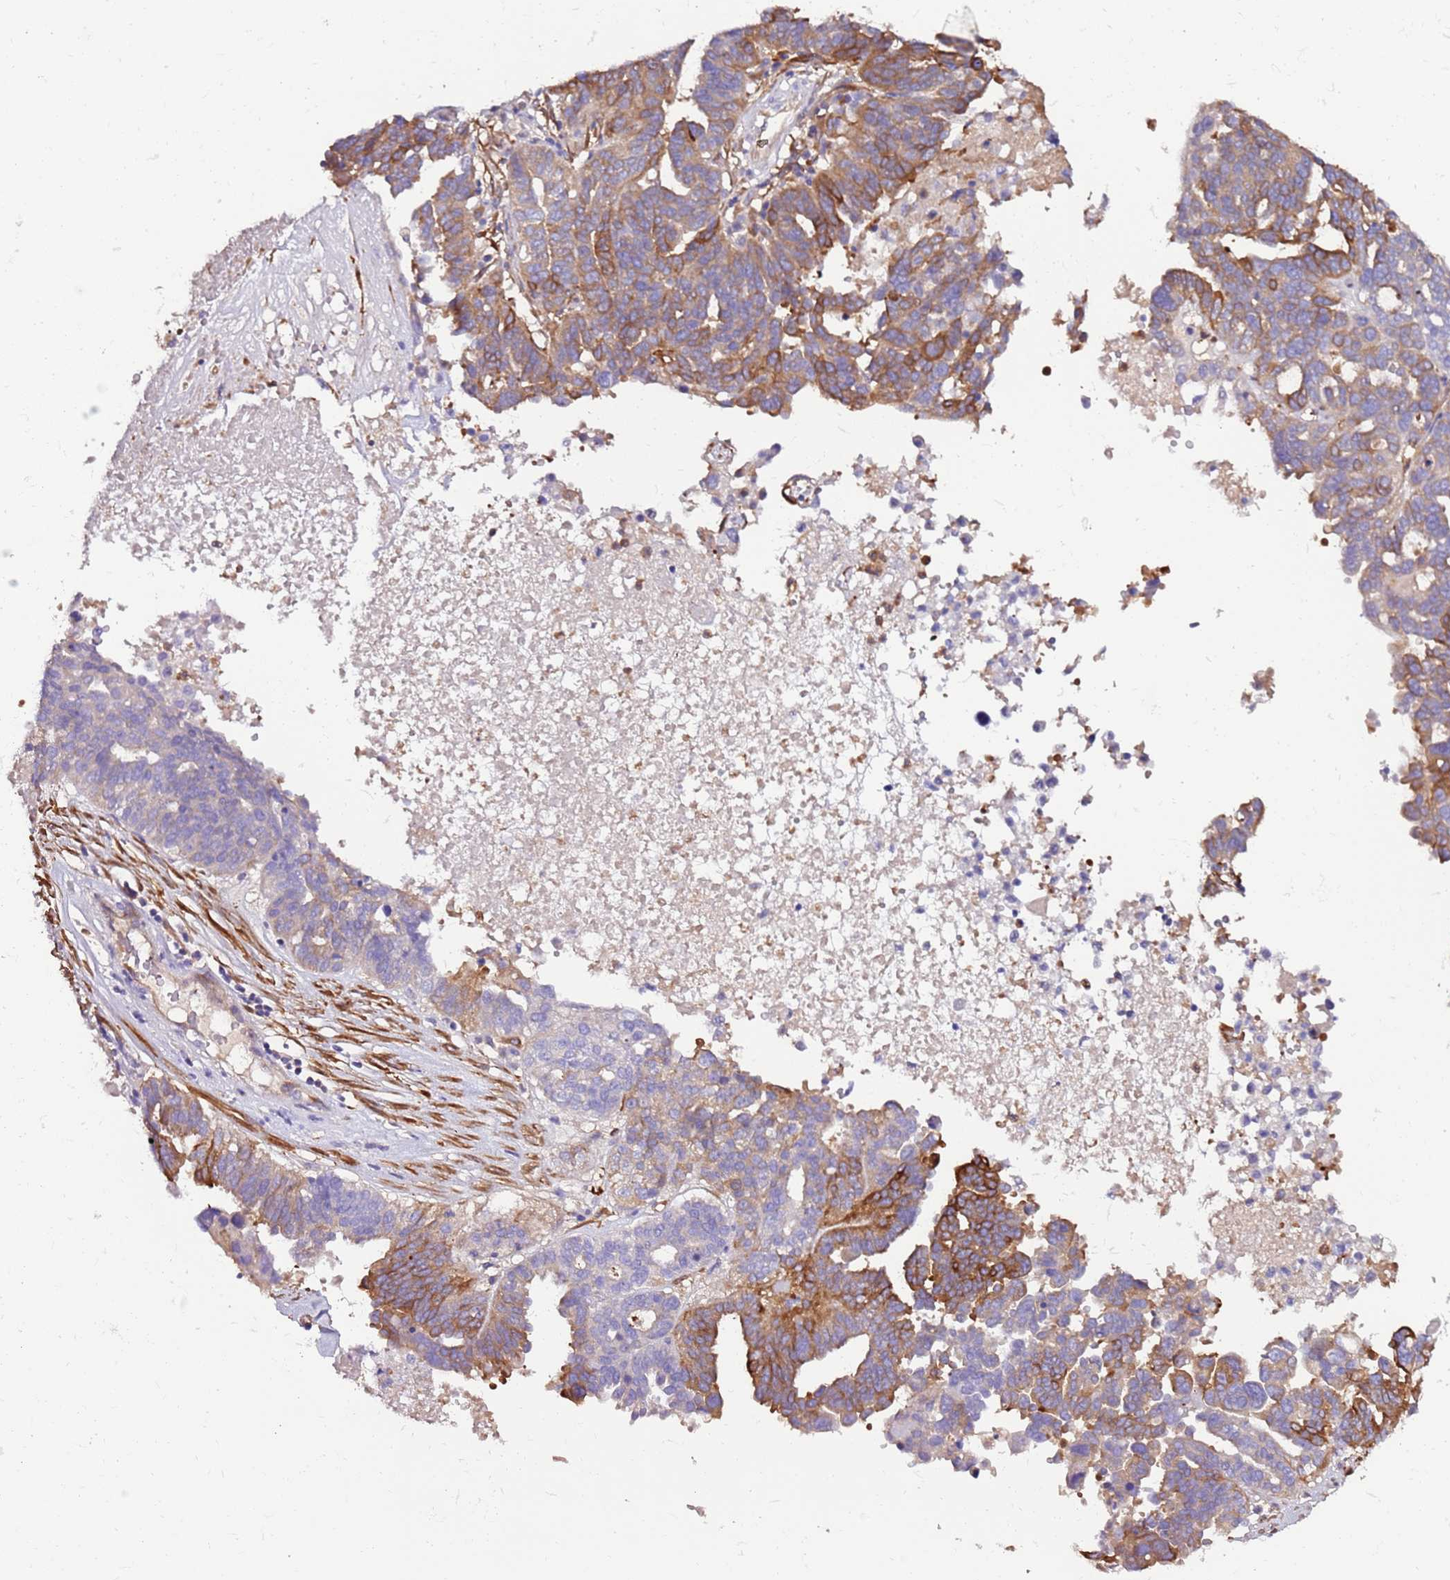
{"staining": {"intensity": "moderate", "quantity": "25%-75%", "location": "cytoplasmic/membranous"}, "tissue": "ovarian cancer", "cell_type": "Tumor cells", "image_type": "cancer", "snomed": [{"axis": "morphology", "description": "Cystadenocarcinoma, serous, NOS"}, {"axis": "topography", "description": "Ovary"}], "caption": "High-magnification brightfield microscopy of ovarian cancer stained with DAB (3,3'-diaminobenzidine) (brown) and counterstained with hematoxylin (blue). tumor cells exhibit moderate cytoplasmic/membranous positivity is identified in about25%-75% of cells.", "gene": "FAM174C", "patient": {"sex": "female", "age": 59}}